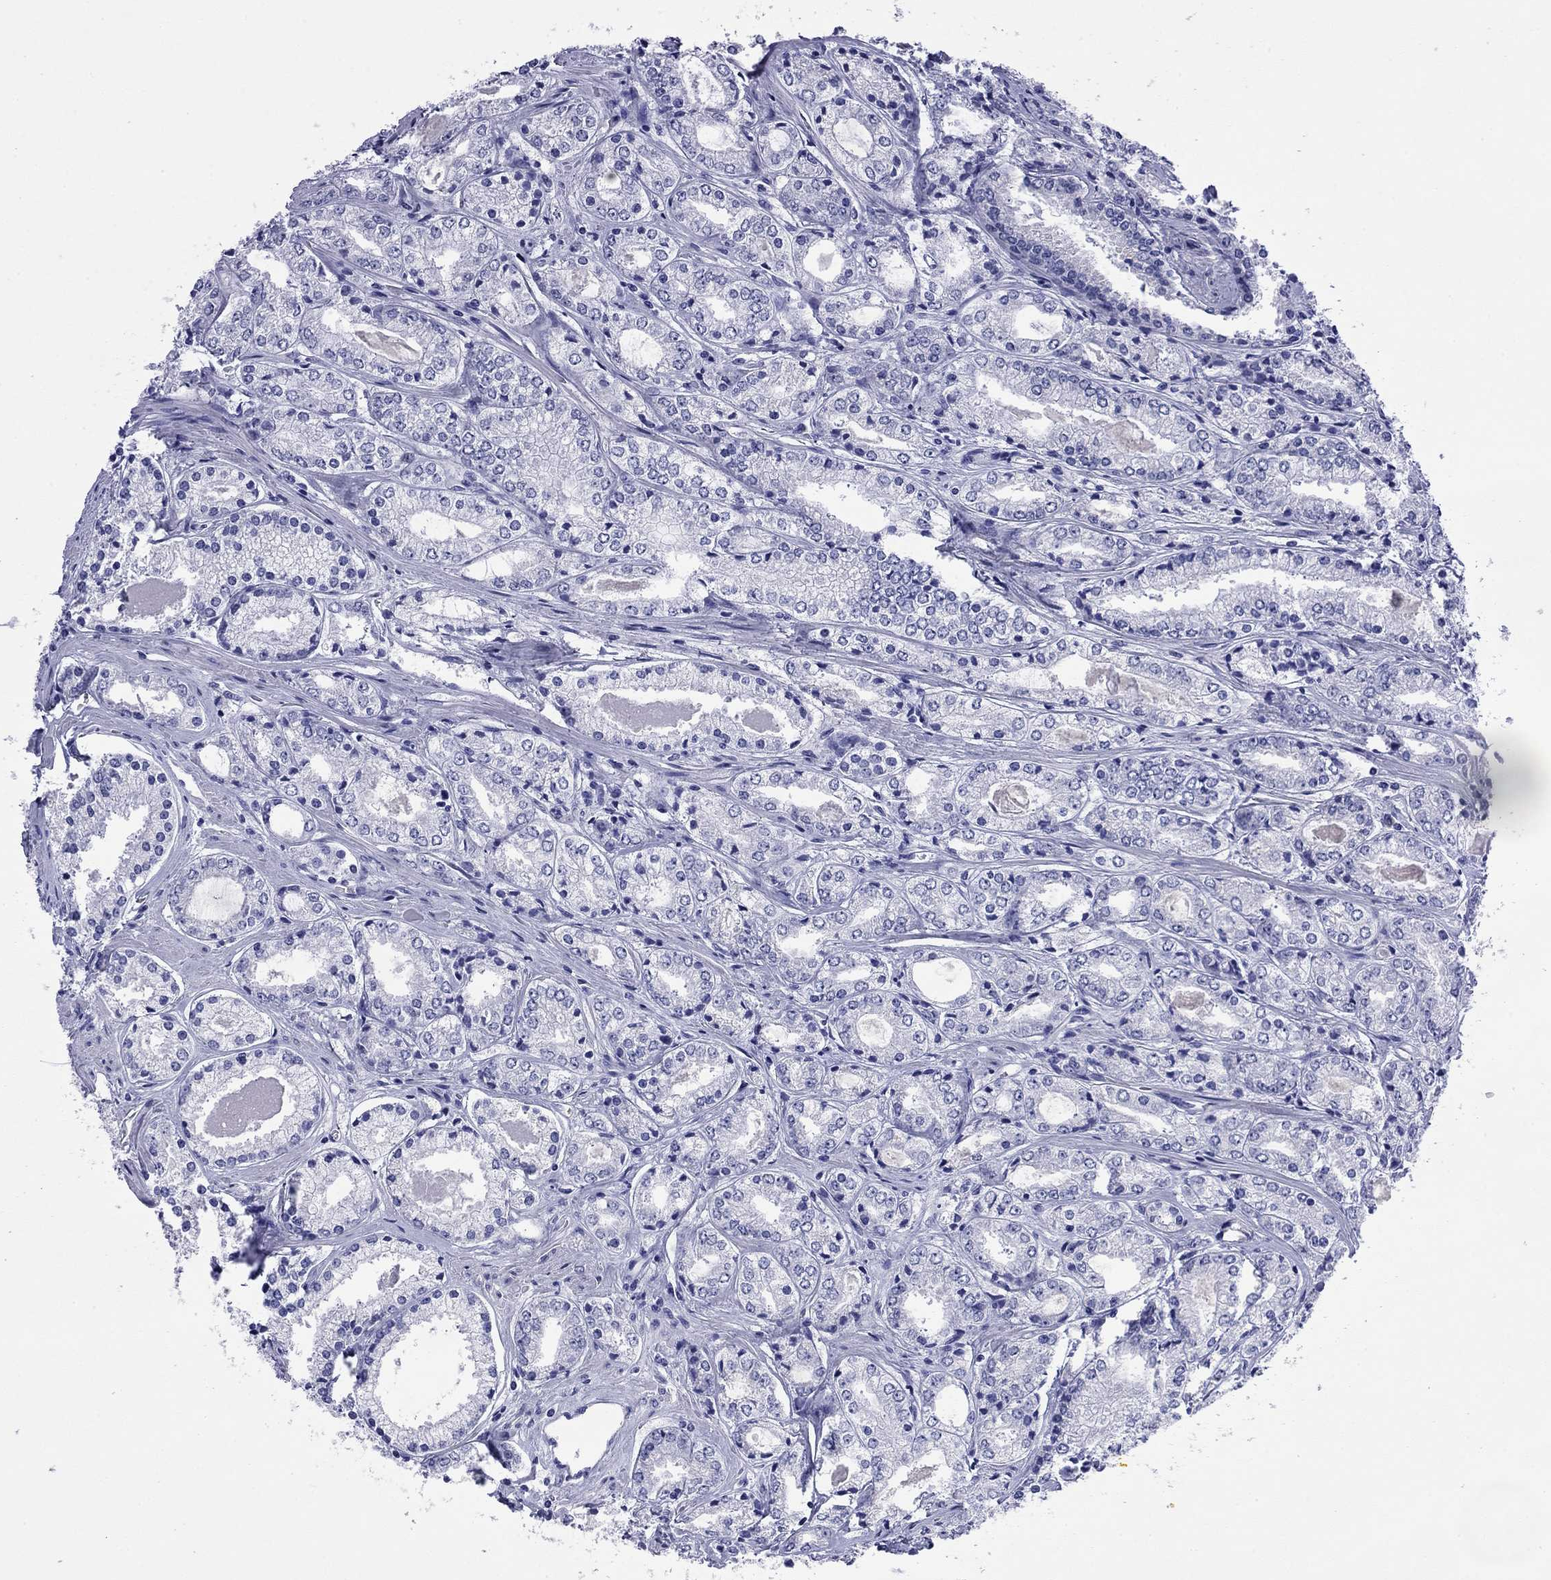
{"staining": {"intensity": "negative", "quantity": "none", "location": "none"}, "tissue": "prostate cancer", "cell_type": "Tumor cells", "image_type": "cancer", "snomed": [{"axis": "morphology", "description": "Adenocarcinoma, NOS"}, {"axis": "topography", "description": "Prostate"}], "caption": "An immunohistochemistry image of adenocarcinoma (prostate) is shown. There is no staining in tumor cells of adenocarcinoma (prostate).", "gene": "FIGLA", "patient": {"sex": "male", "age": 72}}